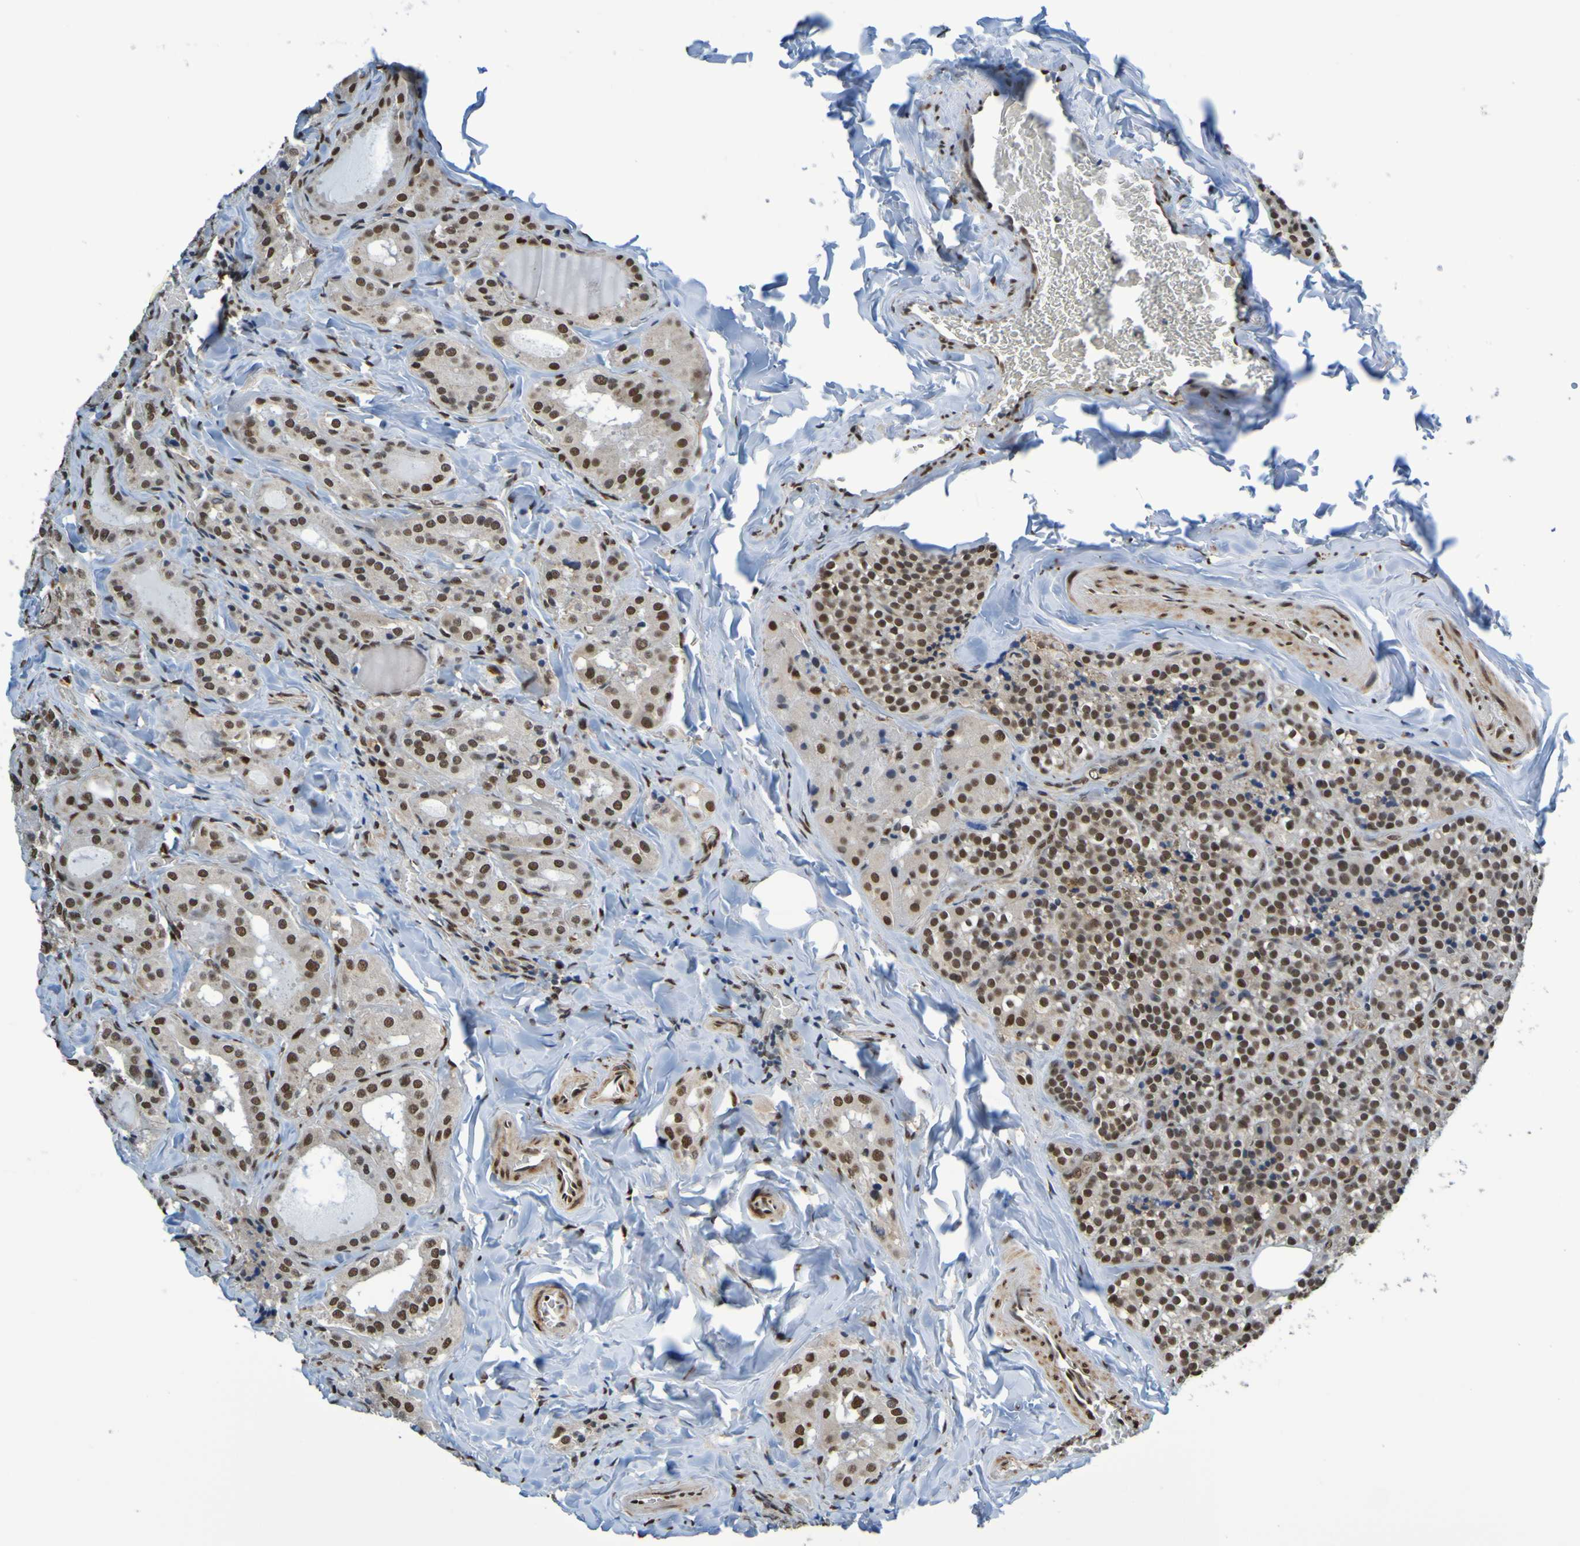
{"staining": {"intensity": "strong", "quantity": ">75%", "location": "nuclear"}, "tissue": "parathyroid gland", "cell_type": "Glandular cells", "image_type": "normal", "snomed": [{"axis": "morphology", "description": "Normal tissue, NOS"}, {"axis": "morphology", "description": "Atrophy, NOS"}, {"axis": "topography", "description": "Parathyroid gland"}], "caption": "The image reveals staining of benign parathyroid gland, revealing strong nuclear protein staining (brown color) within glandular cells. (Stains: DAB in brown, nuclei in blue, Microscopy: brightfield microscopy at high magnification).", "gene": "HDAC2", "patient": {"sex": "female", "age": 54}}